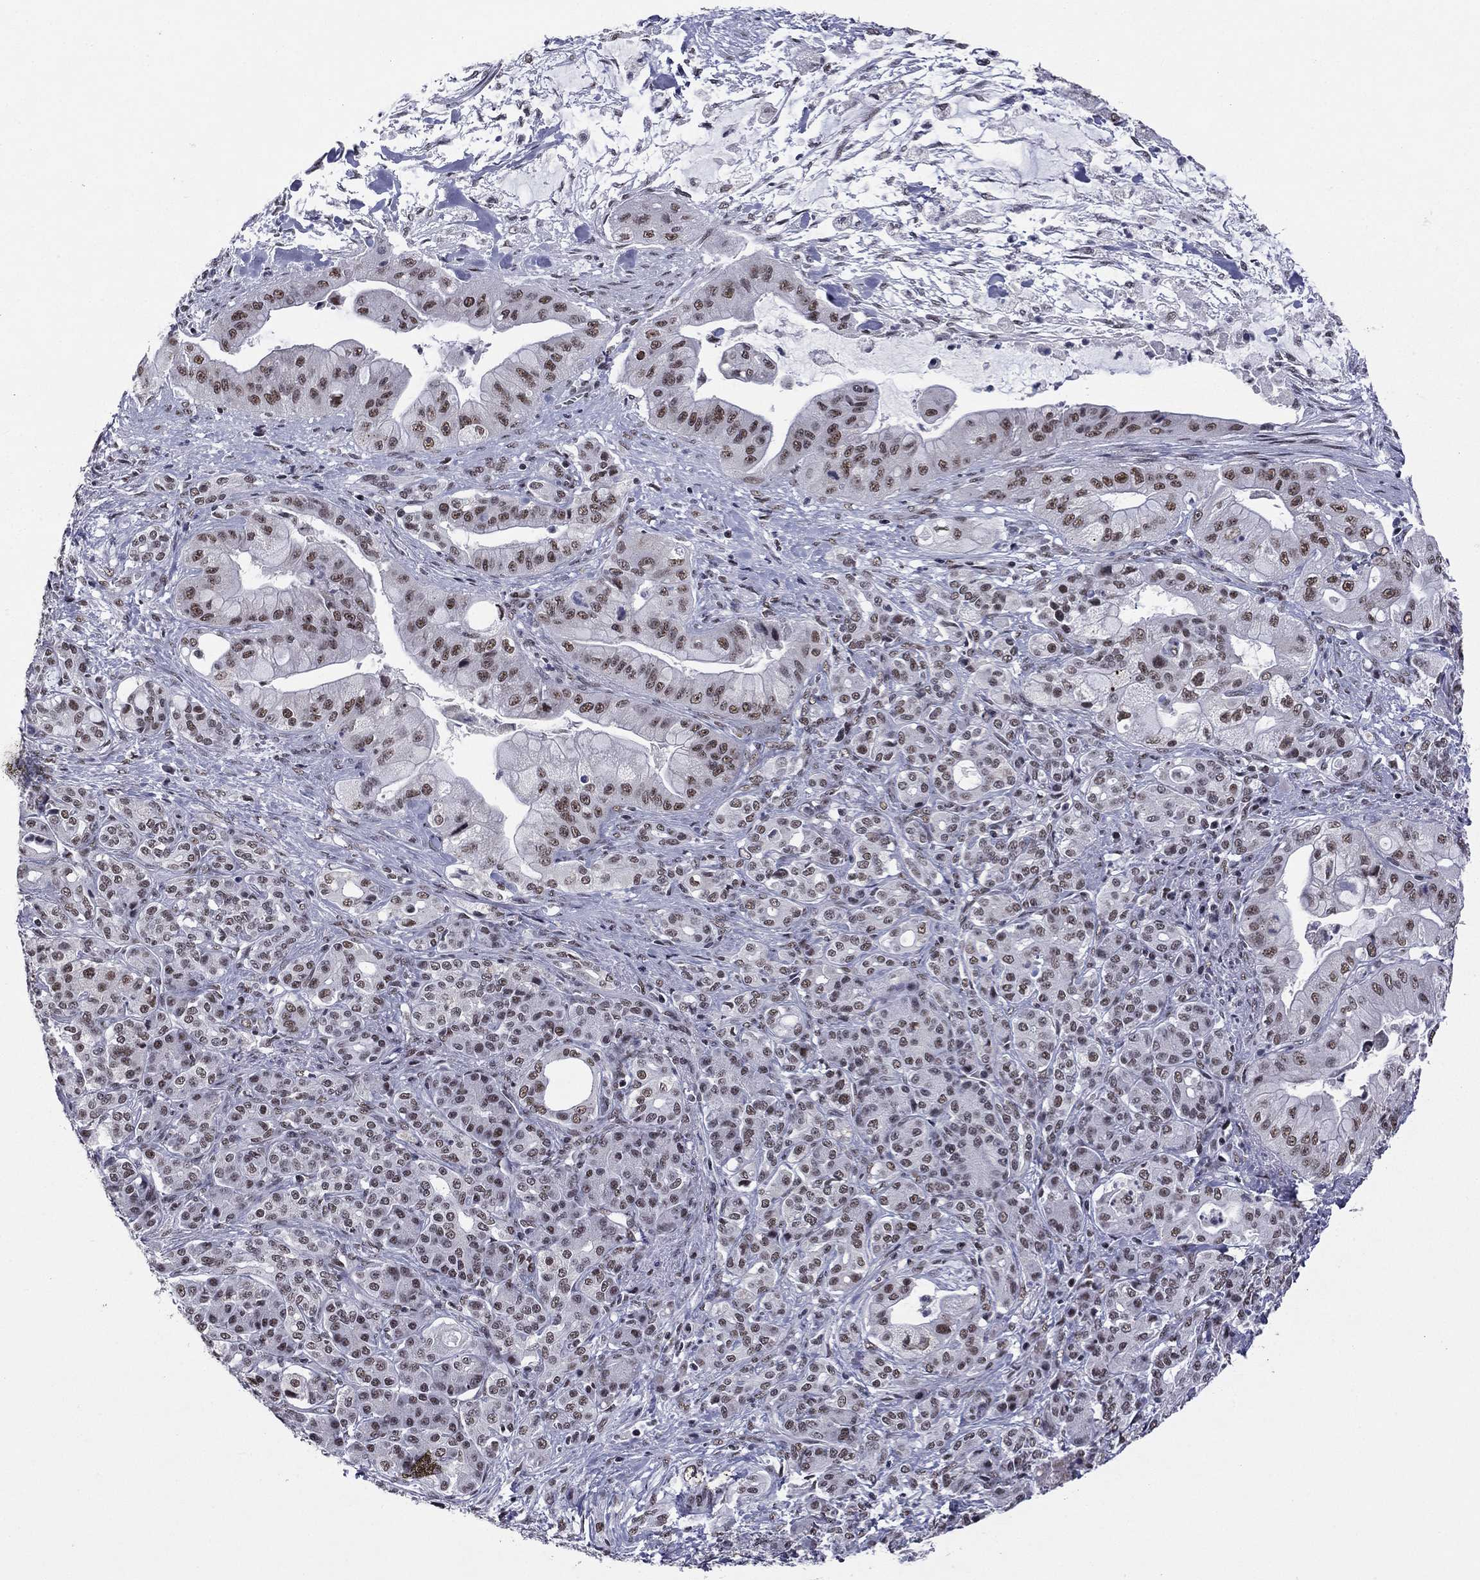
{"staining": {"intensity": "moderate", "quantity": ">75%", "location": "nuclear"}, "tissue": "pancreatic cancer", "cell_type": "Tumor cells", "image_type": "cancer", "snomed": [{"axis": "morphology", "description": "Normal tissue, NOS"}, {"axis": "morphology", "description": "Inflammation, NOS"}, {"axis": "morphology", "description": "Adenocarcinoma, NOS"}, {"axis": "topography", "description": "Pancreas"}], "caption": "Tumor cells show moderate nuclear positivity in approximately >75% of cells in pancreatic adenocarcinoma.", "gene": "ETV5", "patient": {"sex": "male", "age": 57}}